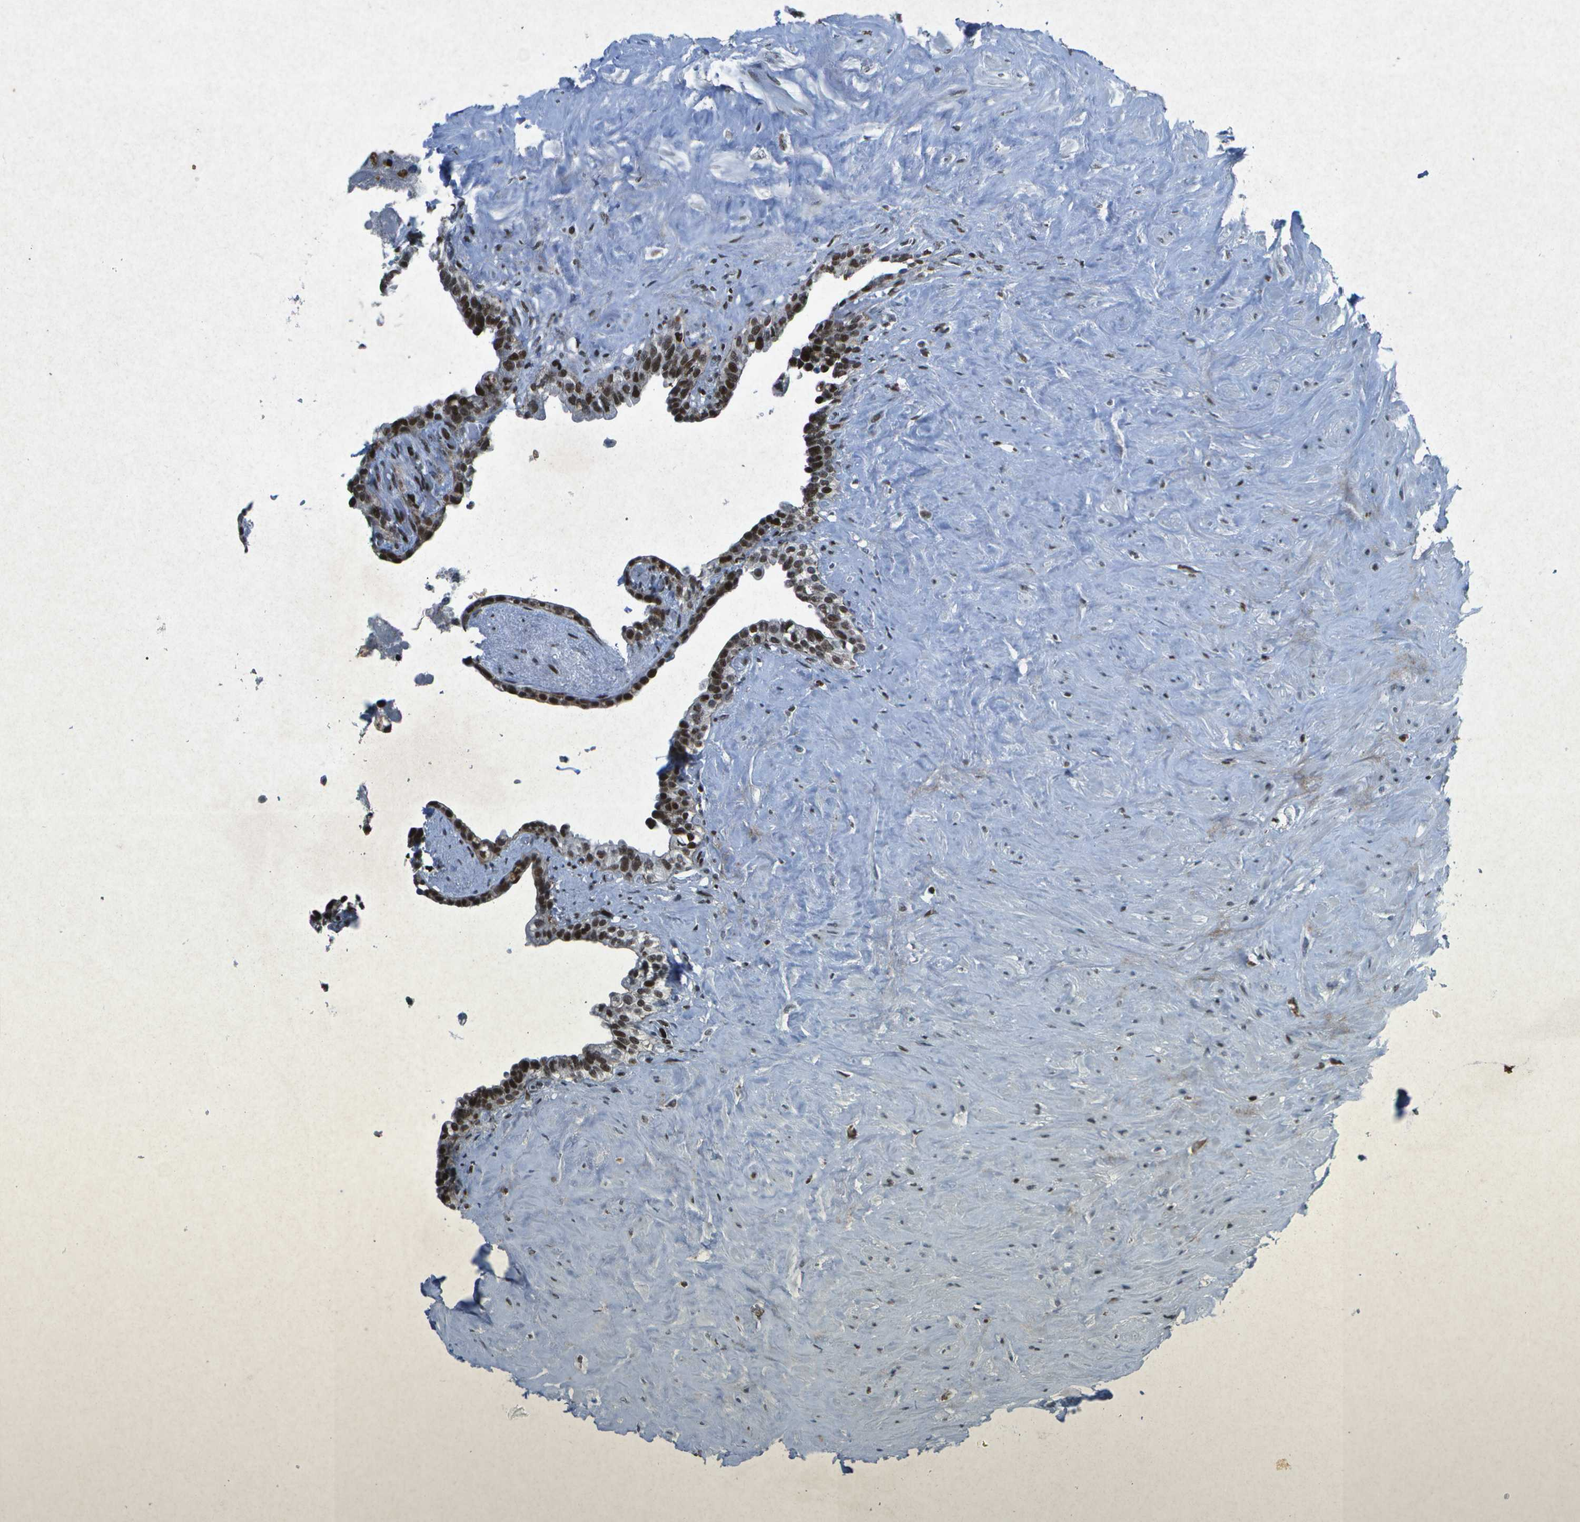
{"staining": {"intensity": "strong", "quantity": ">75%", "location": "nuclear"}, "tissue": "seminal vesicle", "cell_type": "Glandular cells", "image_type": "normal", "snomed": [{"axis": "morphology", "description": "Normal tissue, NOS"}, {"axis": "topography", "description": "Seminal veicle"}], "caption": "IHC (DAB (3,3'-diaminobenzidine)) staining of benign human seminal vesicle displays strong nuclear protein staining in about >75% of glandular cells.", "gene": "MTA2", "patient": {"sex": "male", "age": 63}}